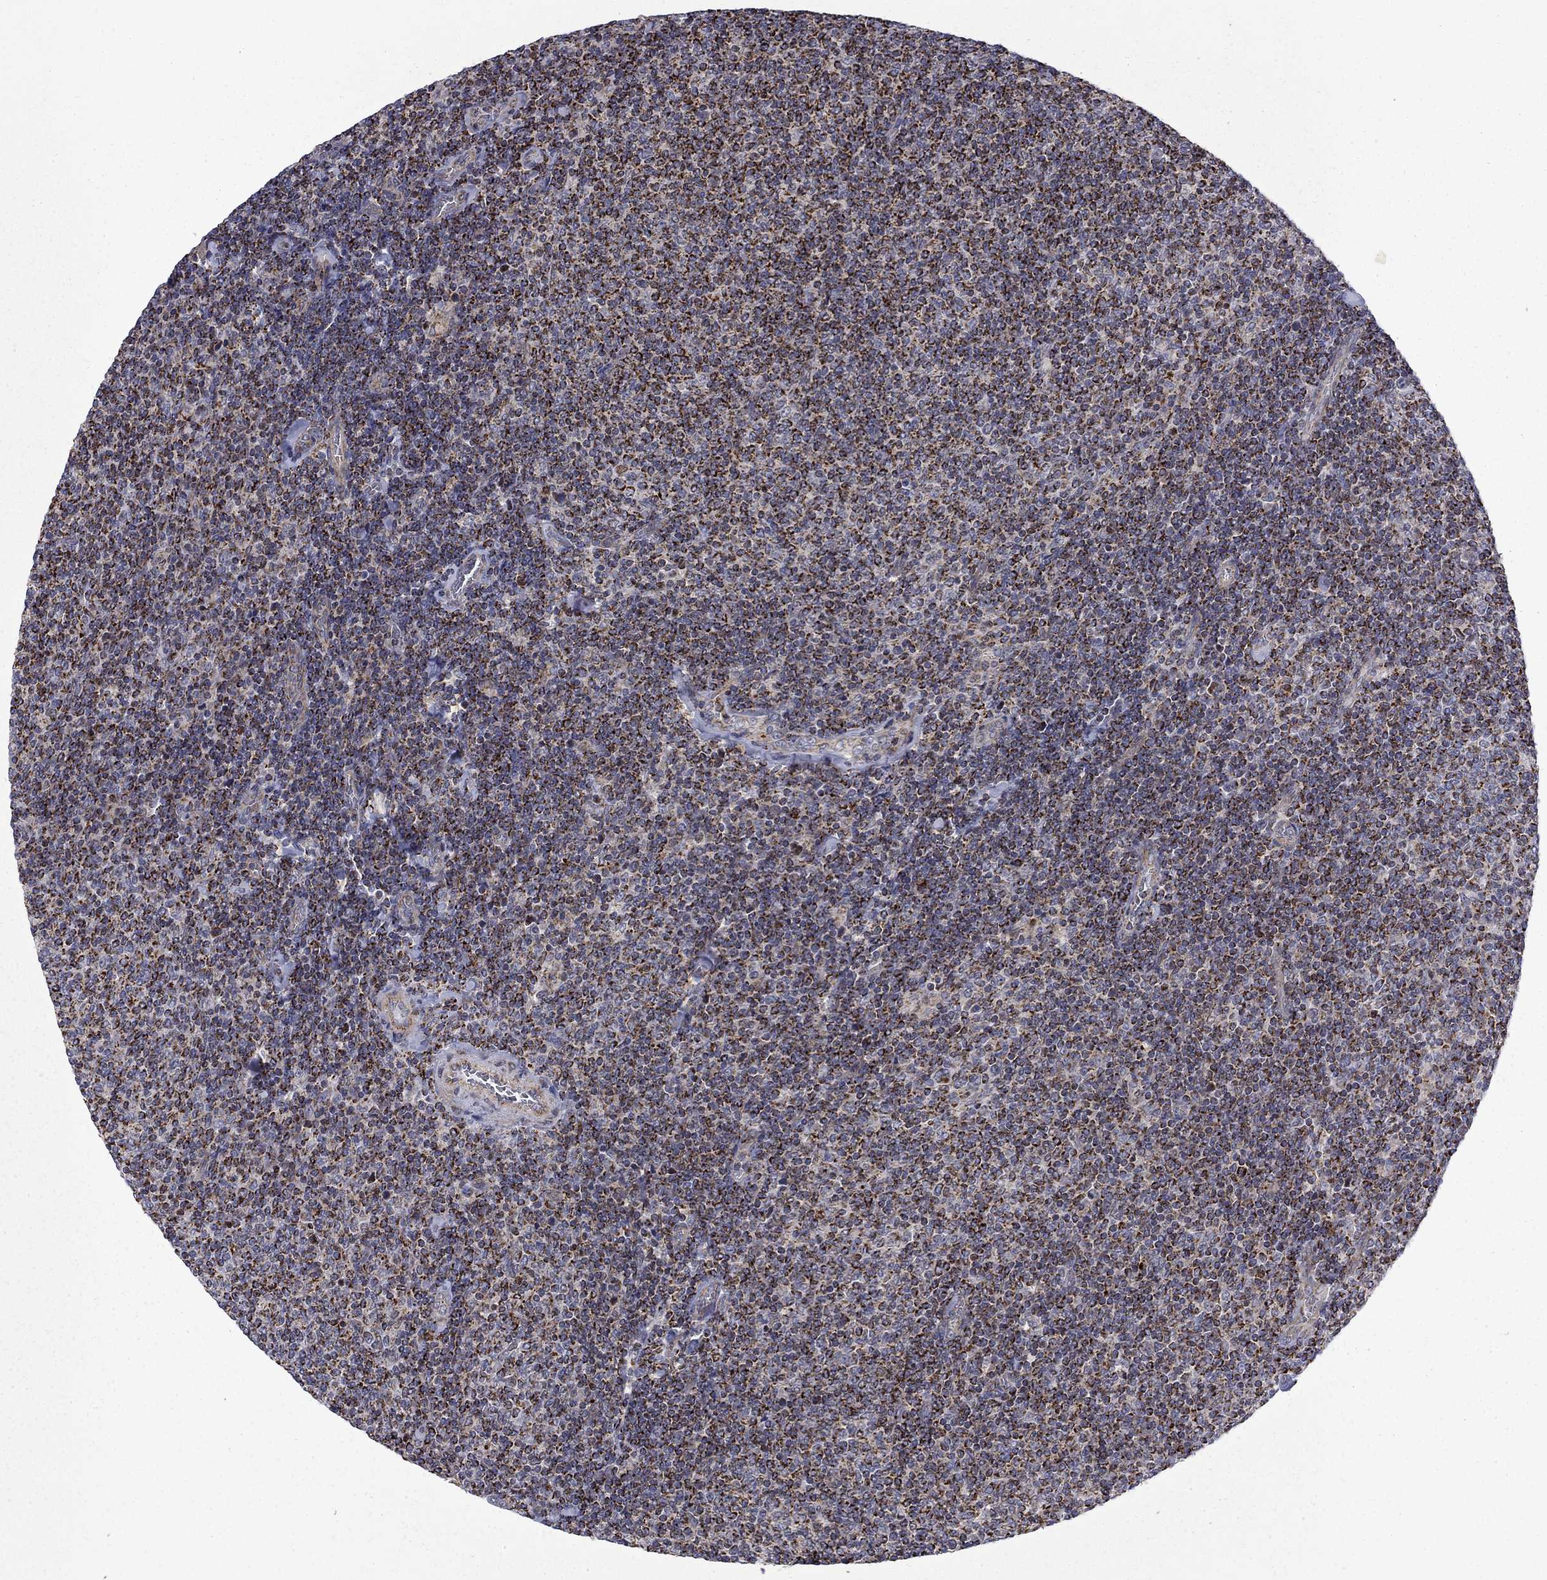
{"staining": {"intensity": "strong", "quantity": ">75%", "location": "cytoplasmic/membranous"}, "tissue": "lymphoma", "cell_type": "Tumor cells", "image_type": "cancer", "snomed": [{"axis": "morphology", "description": "Malignant lymphoma, non-Hodgkin's type, Low grade"}, {"axis": "topography", "description": "Lymph node"}], "caption": "A histopathology image showing strong cytoplasmic/membranous positivity in approximately >75% of tumor cells in low-grade malignant lymphoma, non-Hodgkin's type, as visualized by brown immunohistochemical staining.", "gene": "PCBP3", "patient": {"sex": "male", "age": 52}}